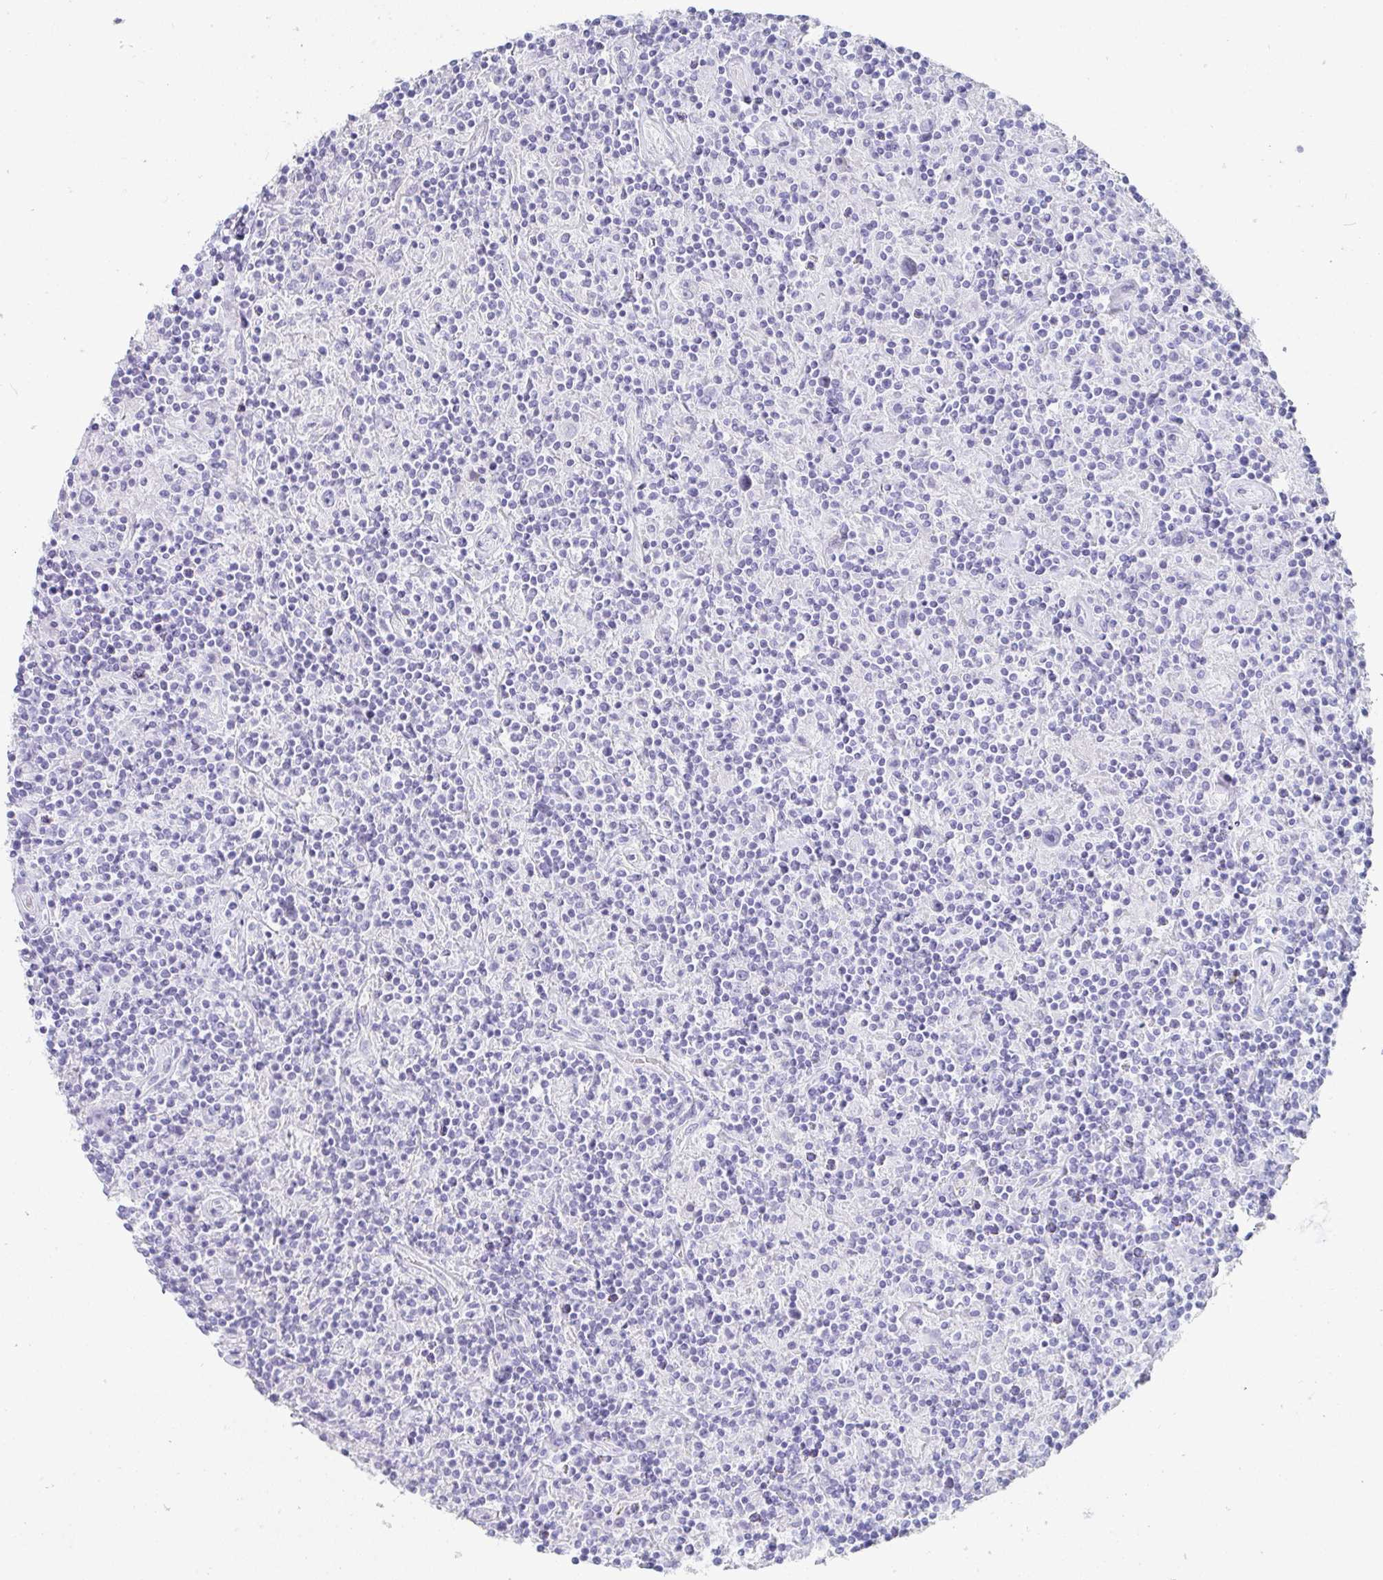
{"staining": {"intensity": "negative", "quantity": "none", "location": "none"}, "tissue": "lymphoma", "cell_type": "Tumor cells", "image_type": "cancer", "snomed": [{"axis": "morphology", "description": "Hodgkin's disease, NOS"}, {"axis": "topography", "description": "Lymph node"}], "caption": "High magnification brightfield microscopy of Hodgkin's disease stained with DAB (3,3'-diaminobenzidine) (brown) and counterstained with hematoxylin (blue): tumor cells show no significant expression. (Brightfield microscopy of DAB (3,3'-diaminobenzidine) IHC at high magnification).", "gene": "PRND", "patient": {"sex": "male", "age": 70}}